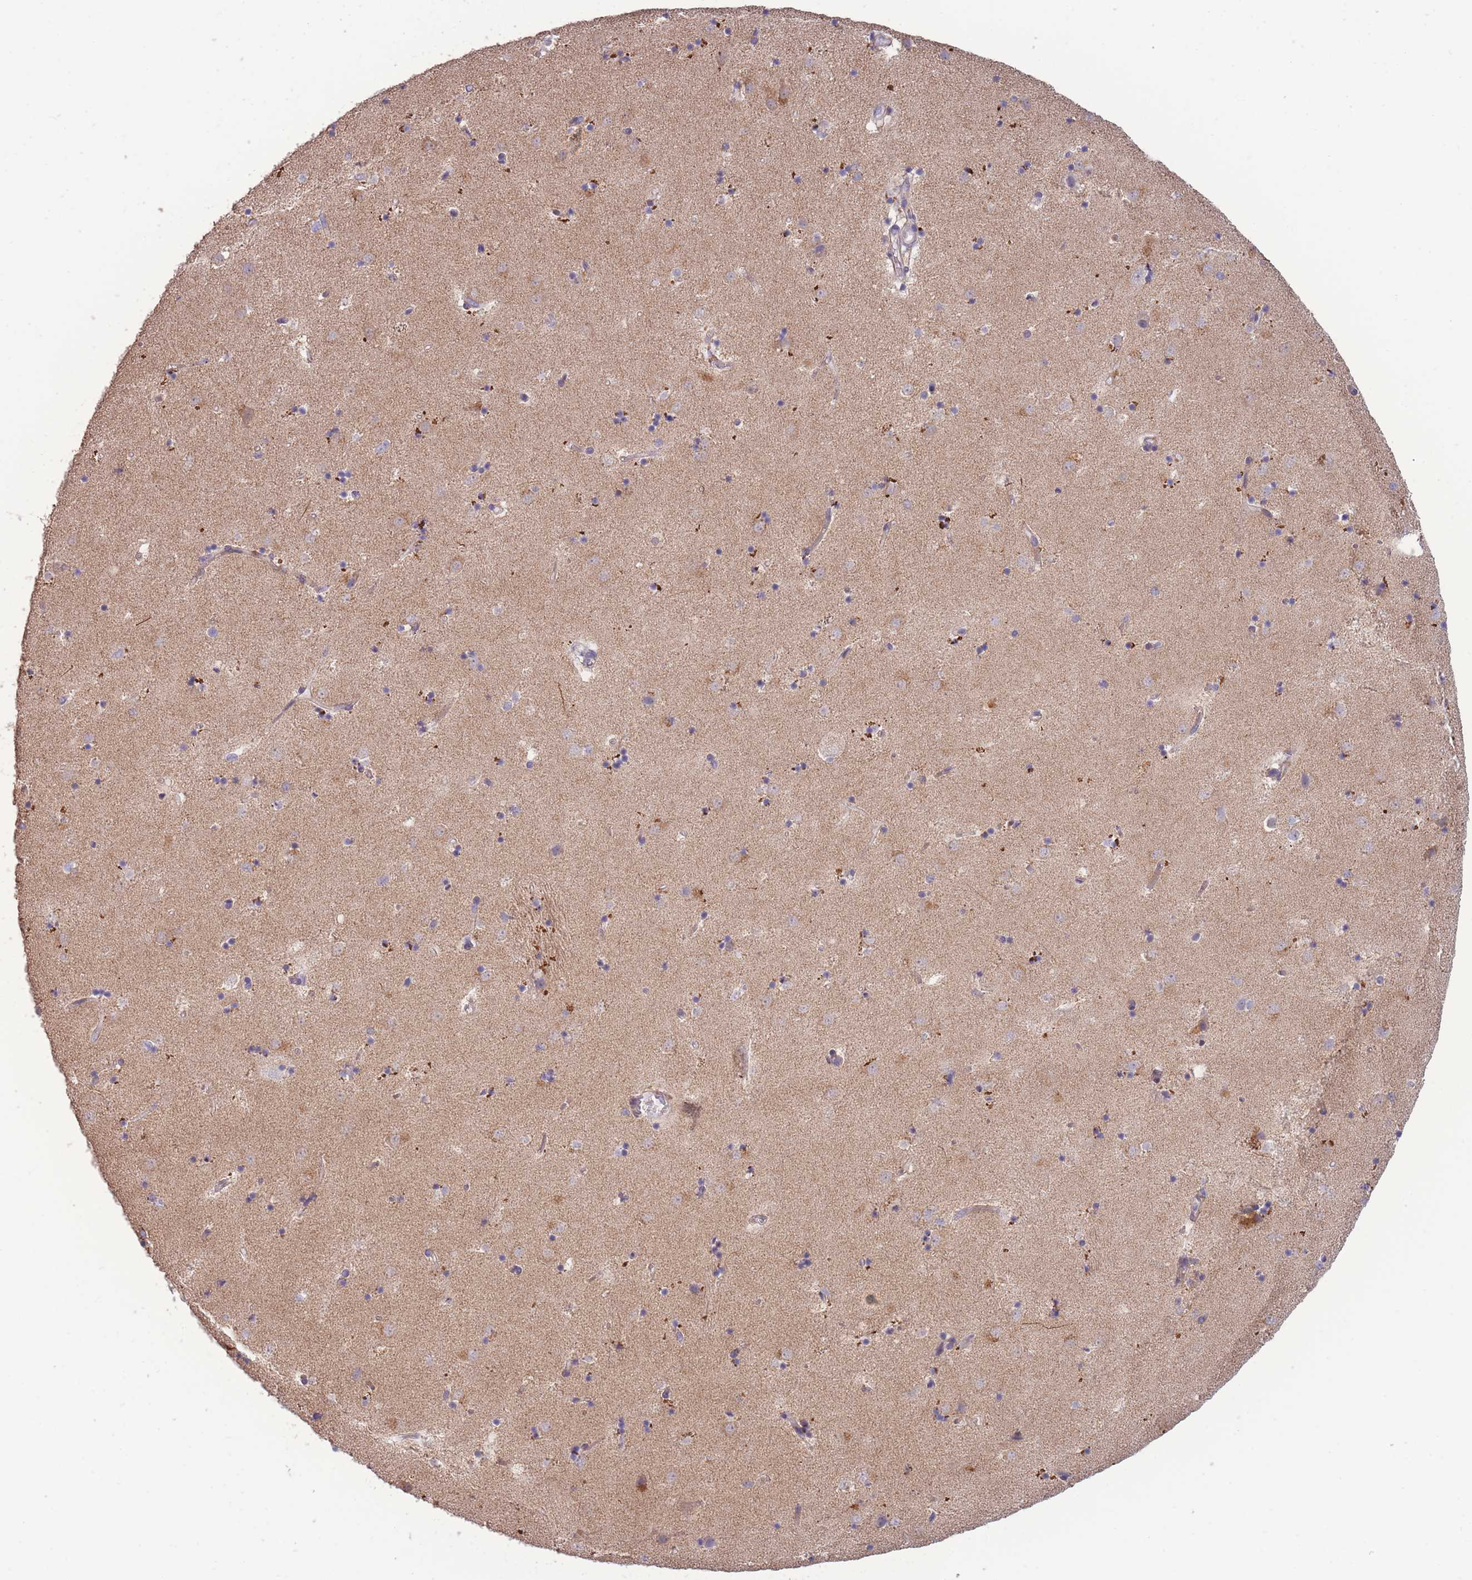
{"staining": {"intensity": "negative", "quantity": "none", "location": "none"}, "tissue": "caudate", "cell_type": "Glial cells", "image_type": "normal", "snomed": [{"axis": "morphology", "description": "Normal tissue, NOS"}, {"axis": "topography", "description": "Lateral ventricle wall"}], "caption": "This is a micrograph of immunohistochemistry (IHC) staining of unremarkable caudate, which shows no expression in glial cells.", "gene": "SLC25A42", "patient": {"sex": "male", "age": 58}}